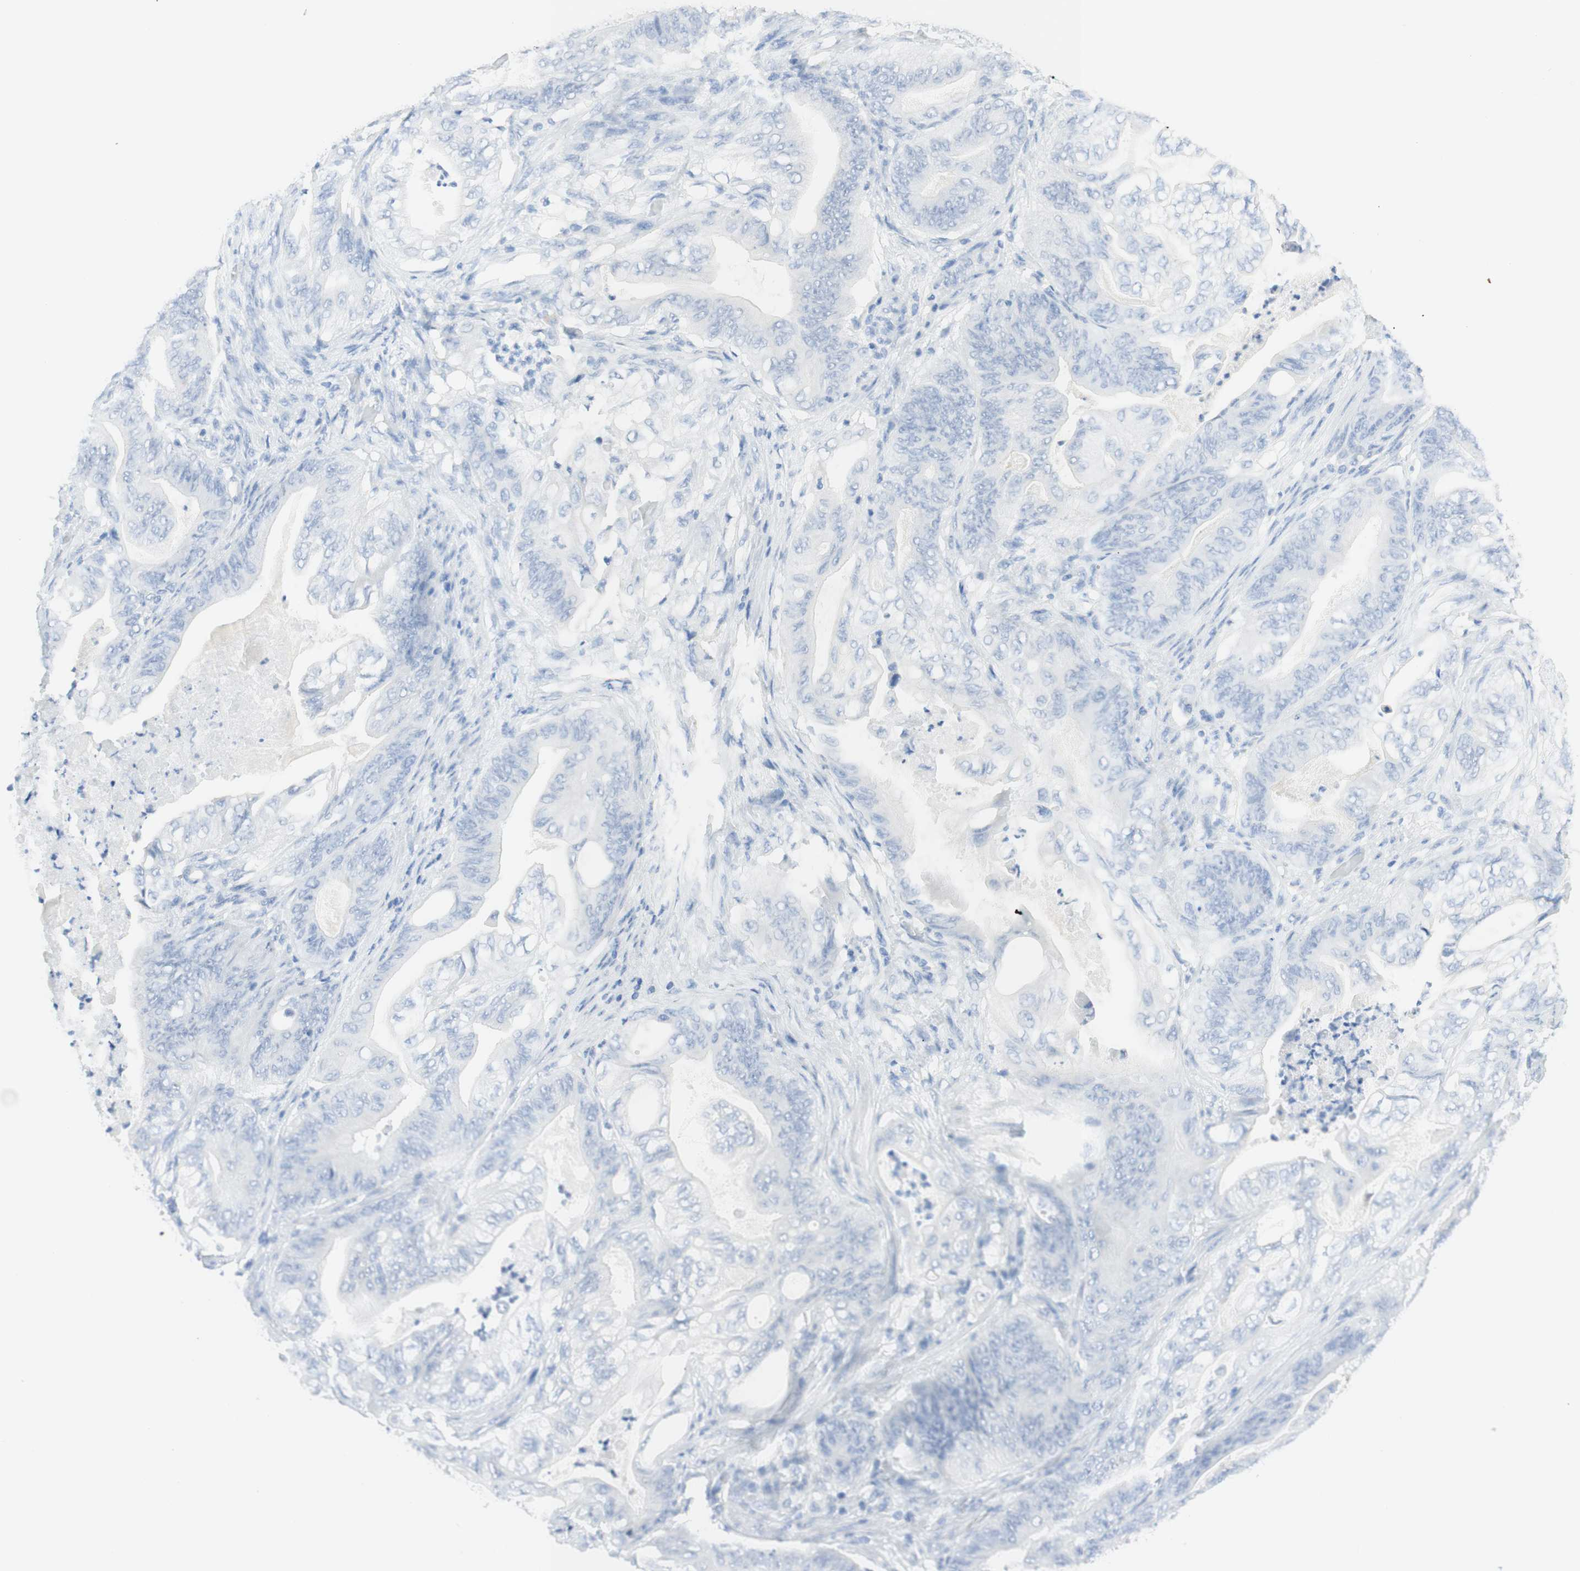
{"staining": {"intensity": "negative", "quantity": "none", "location": "none"}, "tissue": "stomach cancer", "cell_type": "Tumor cells", "image_type": "cancer", "snomed": [{"axis": "morphology", "description": "Adenocarcinoma, NOS"}, {"axis": "topography", "description": "Stomach"}], "caption": "Human stomach adenocarcinoma stained for a protein using IHC exhibits no positivity in tumor cells.", "gene": "TPO", "patient": {"sex": "female", "age": 73}}